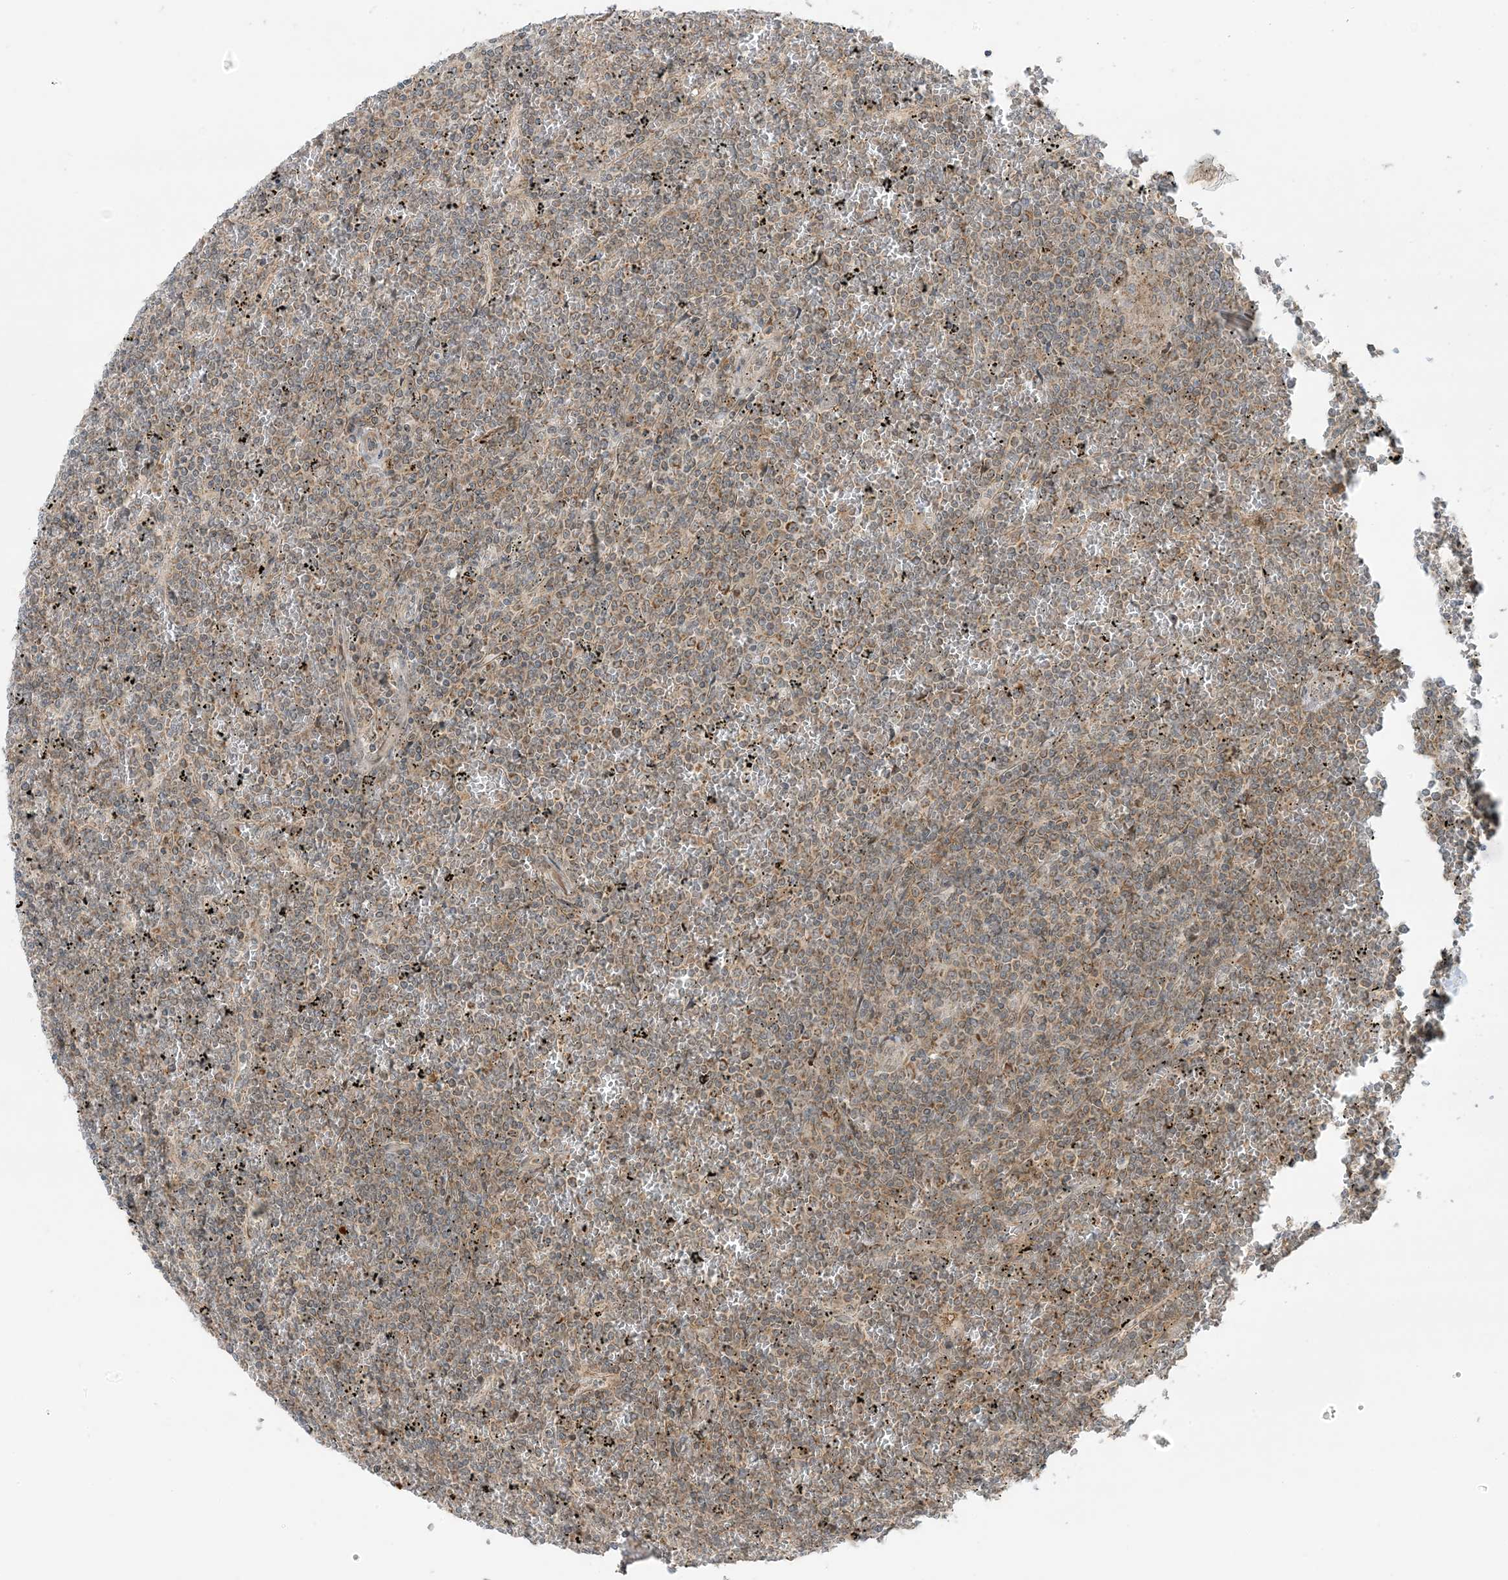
{"staining": {"intensity": "weak", "quantity": ">75%", "location": "cytoplasmic/membranous"}, "tissue": "lymphoma", "cell_type": "Tumor cells", "image_type": "cancer", "snomed": [{"axis": "morphology", "description": "Malignant lymphoma, non-Hodgkin's type, Low grade"}, {"axis": "topography", "description": "Spleen"}], "caption": "Immunohistochemistry (IHC) micrograph of neoplastic tissue: human lymphoma stained using IHC demonstrates low levels of weak protein expression localized specifically in the cytoplasmic/membranous of tumor cells, appearing as a cytoplasmic/membranous brown color.", "gene": "PHLDB2", "patient": {"sex": "female", "age": 19}}